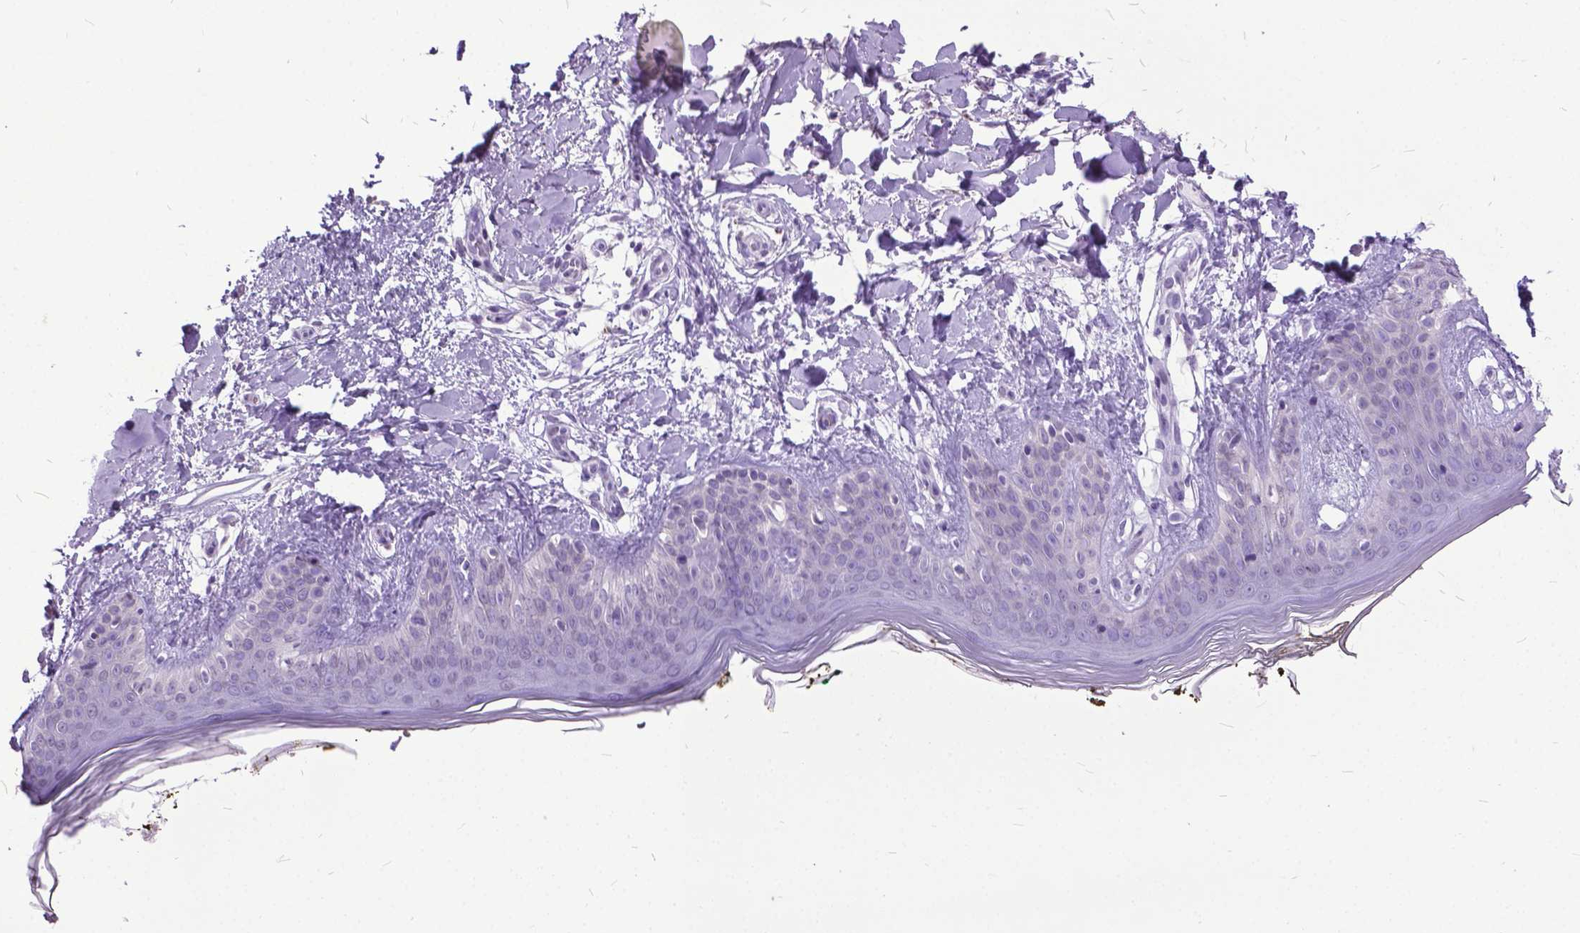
{"staining": {"intensity": "negative", "quantity": "none", "location": "none"}, "tissue": "skin", "cell_type": "Fibroblasts", "image_type": "normal", "snomed": [{"axis": "morphology", "description": "Normal tissue, NOS"}, {"axis": "topography", "description": "Skin"}], "caption": "A high-resolution histopathology image shows IHC staining of normal skin, which displays no significant expression in fibroblasts.", "gene": "MARCHF10", "patient": {"sex": "female", "age": 34}}